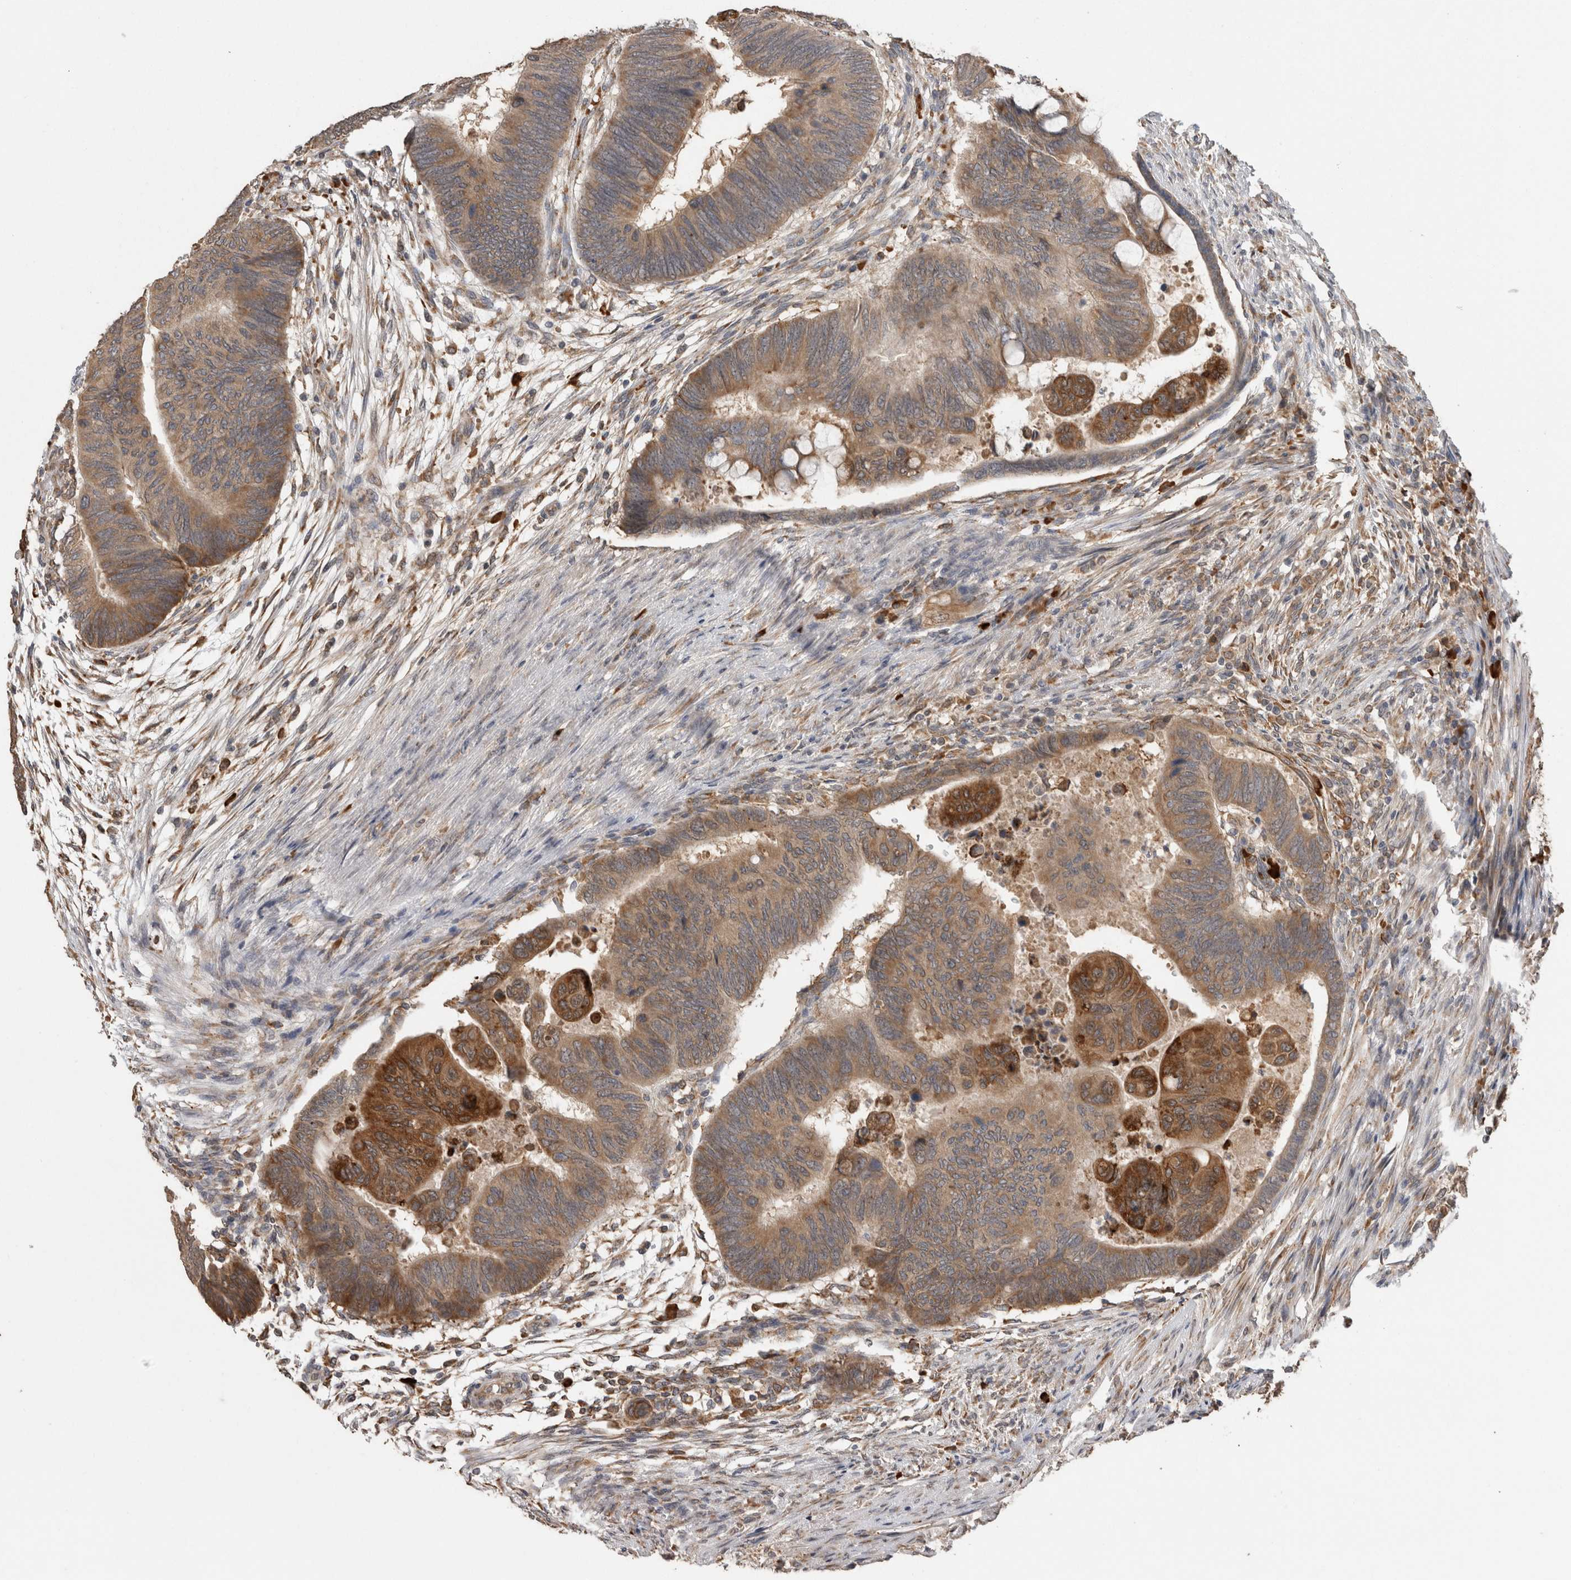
{"staining": {"intensity": "moderate", "quantity": ">75%", "location": "cytoplasmic/membranous"}, "tissue": "colorectal cancer", "cell_type": "Tumor cells", "image_type": "cancer", "snomed": [{"axis": "morphology", "description": "Normal tissue, NOS"}, {"axis": "morphology", "description": "Adenocarcinoma, NOS"}, {"axis": "topography", "description": "Rectum"}, {"axis": "topography", "description": "Peripheral nerve tissue"}], "caption": "A brown stain highlights moderate cytoplasmic/membranous staining of a protein in colorectal cancer (adenocarcinoma) tumor cells.", "gene": "ADGRL3", "patient": {"sex": "male", "age": 92}}